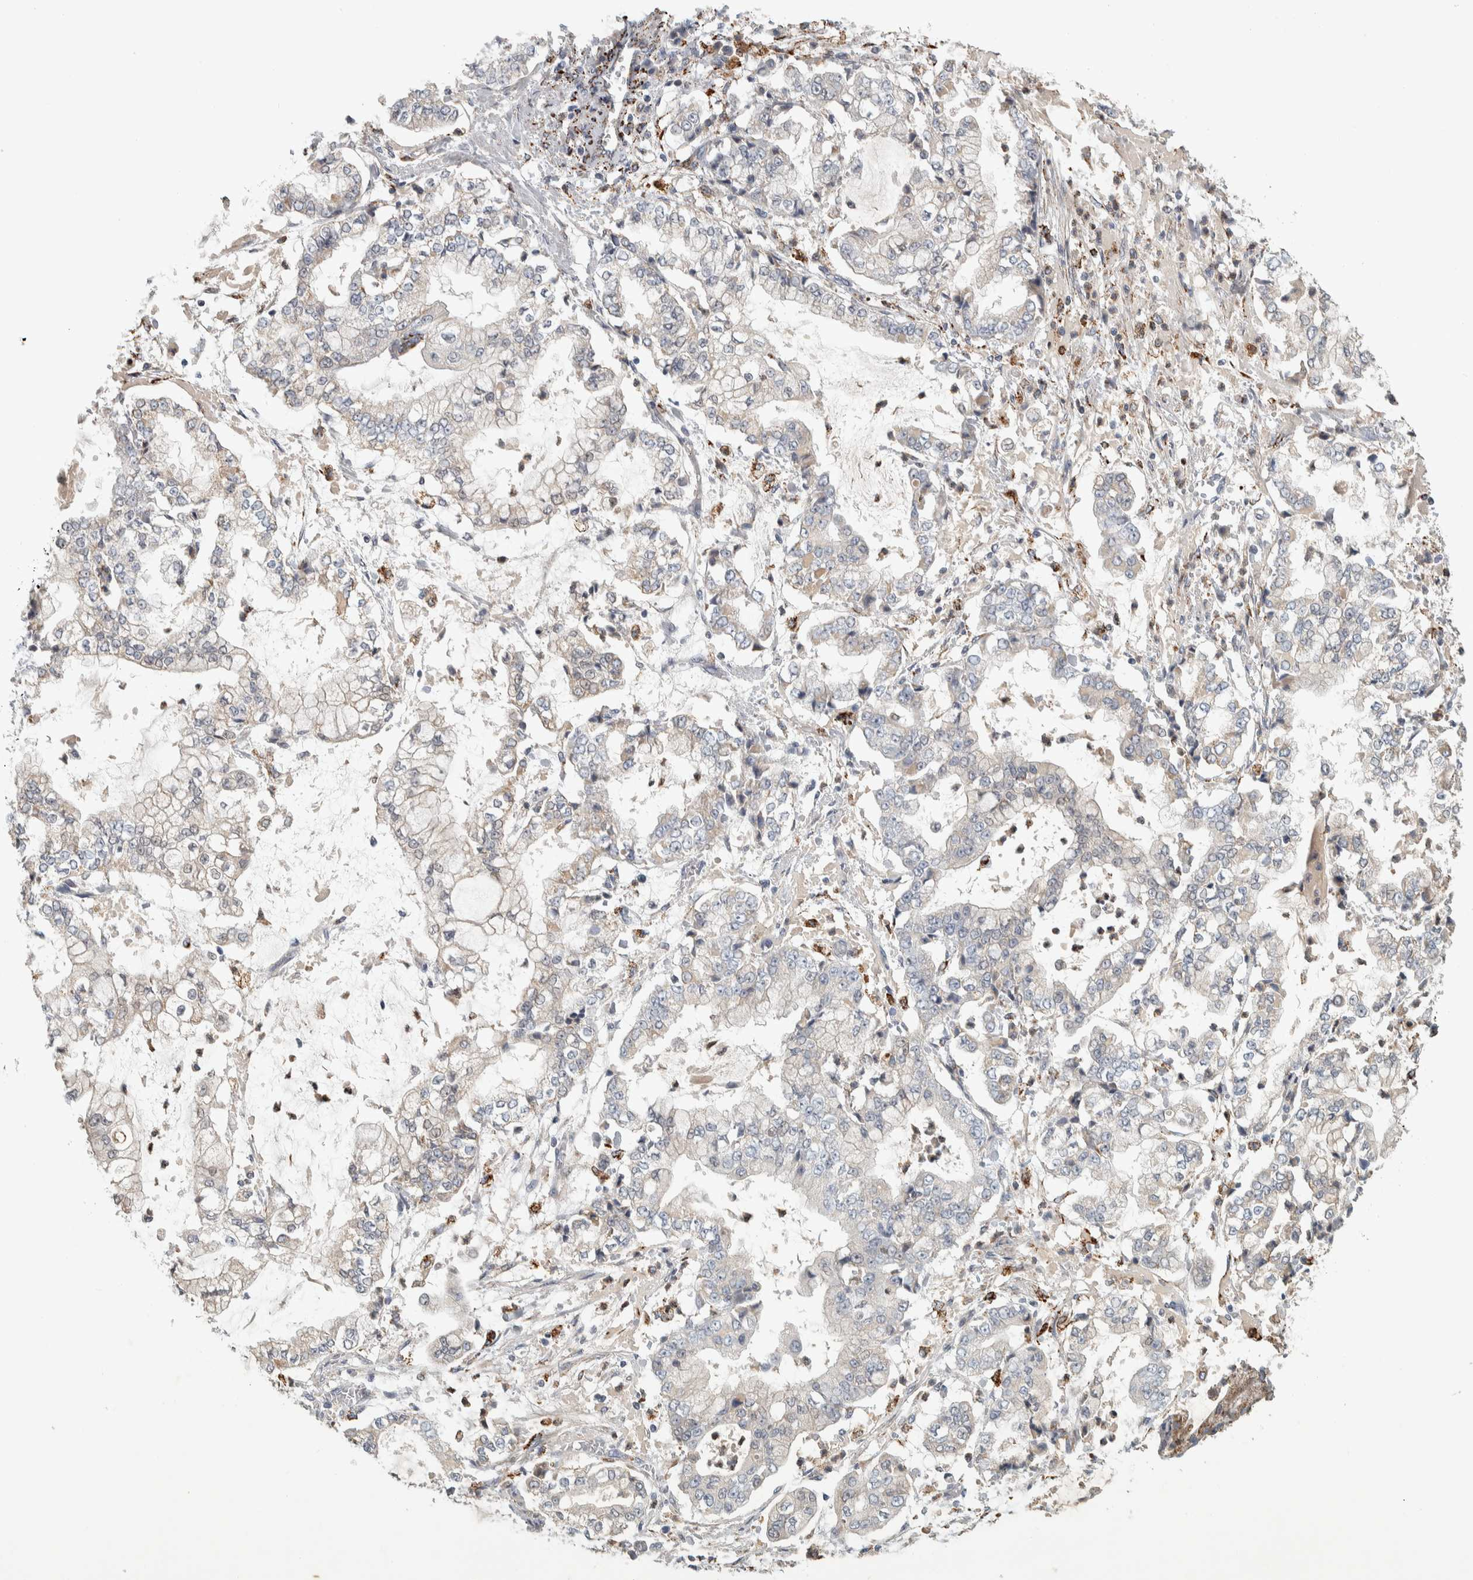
{"staining": {"intensity": "negative", "quantity": "none", "location": "none"}, "tissue": "stomach cancer", "cell_type": "Tumor cells", "image_type": "cancer", "snomed": [{"axis": "morphology", "description": "Adenocarcinoma, NOS"}, {"axis": "topography", "description": "Stomach"}], "caption": "DAB immunohistochemical staining of stomach cancer demonstrates no significant positivity in tumor cells.", "gene": "FAM78A", "patient": {"sex": "male", "age": 76}}